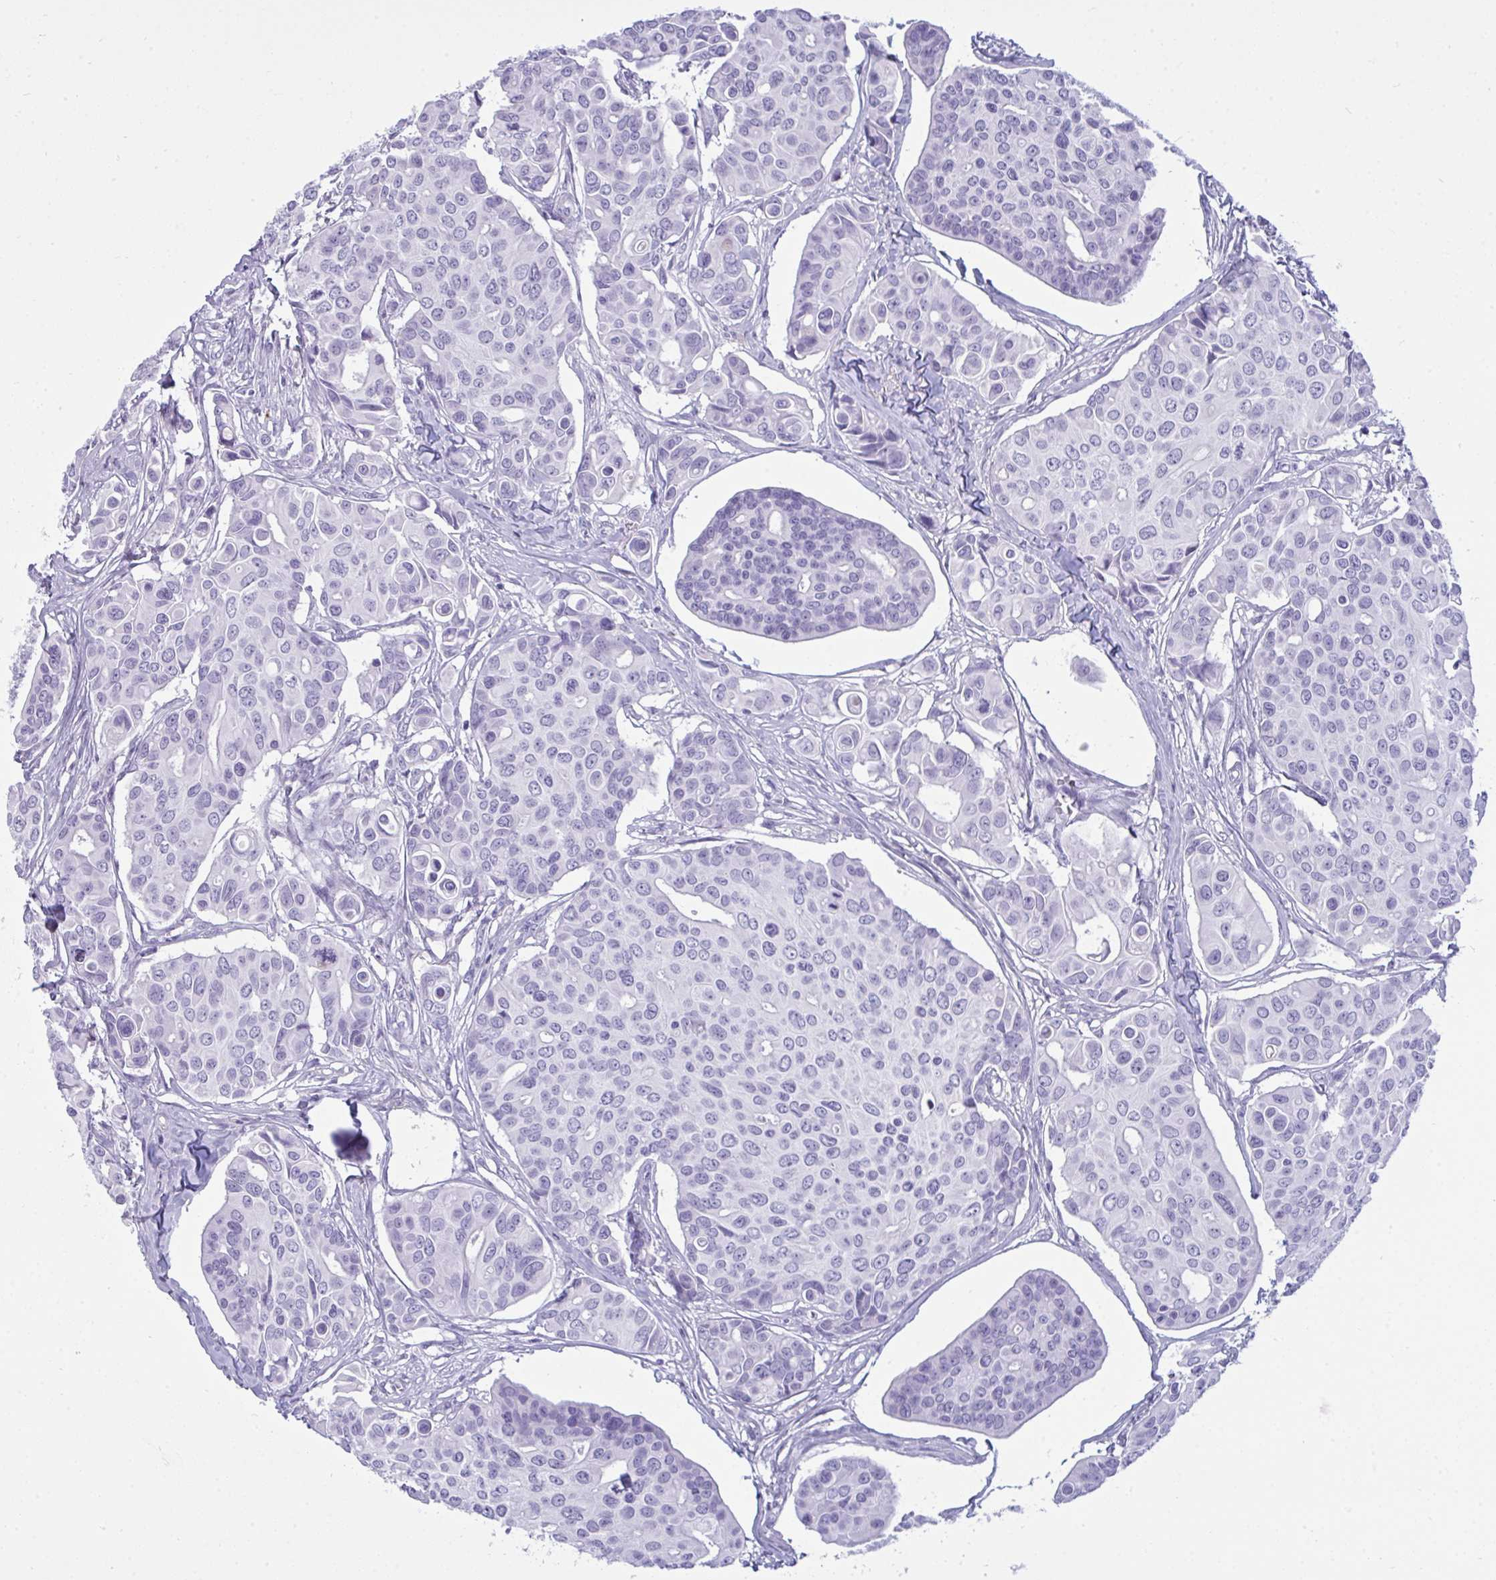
{"staining": {"intensity": "negative", "quantity": "none", "location": "none"}, "tissue": "breast cancer", "cell_type": "Tumor cells", "image_type": "cancer", "snomed": [{"axis": "morphology", "description": "Normal tissue, NOS"}, {"axis": "morphology", "description": "Duct carcinoma"}, {"axis": "topography", "description": "Skin"}, {"axis": "topography", "description": "Breast"}], "caption": "Micrograph shows no significant protein positivity in tumor cells of breast cancer (infiltrating ductal carcinoma). (Stains: DAB (3,3'-diaminobenzidine) immunohistochemistry (IHC) with hematoxylin counter stain, Microscopy: brightfield microscopy at high magnification).", "gene": "ARHGAP42", "patient": {"sex": "female", "age": 54}}